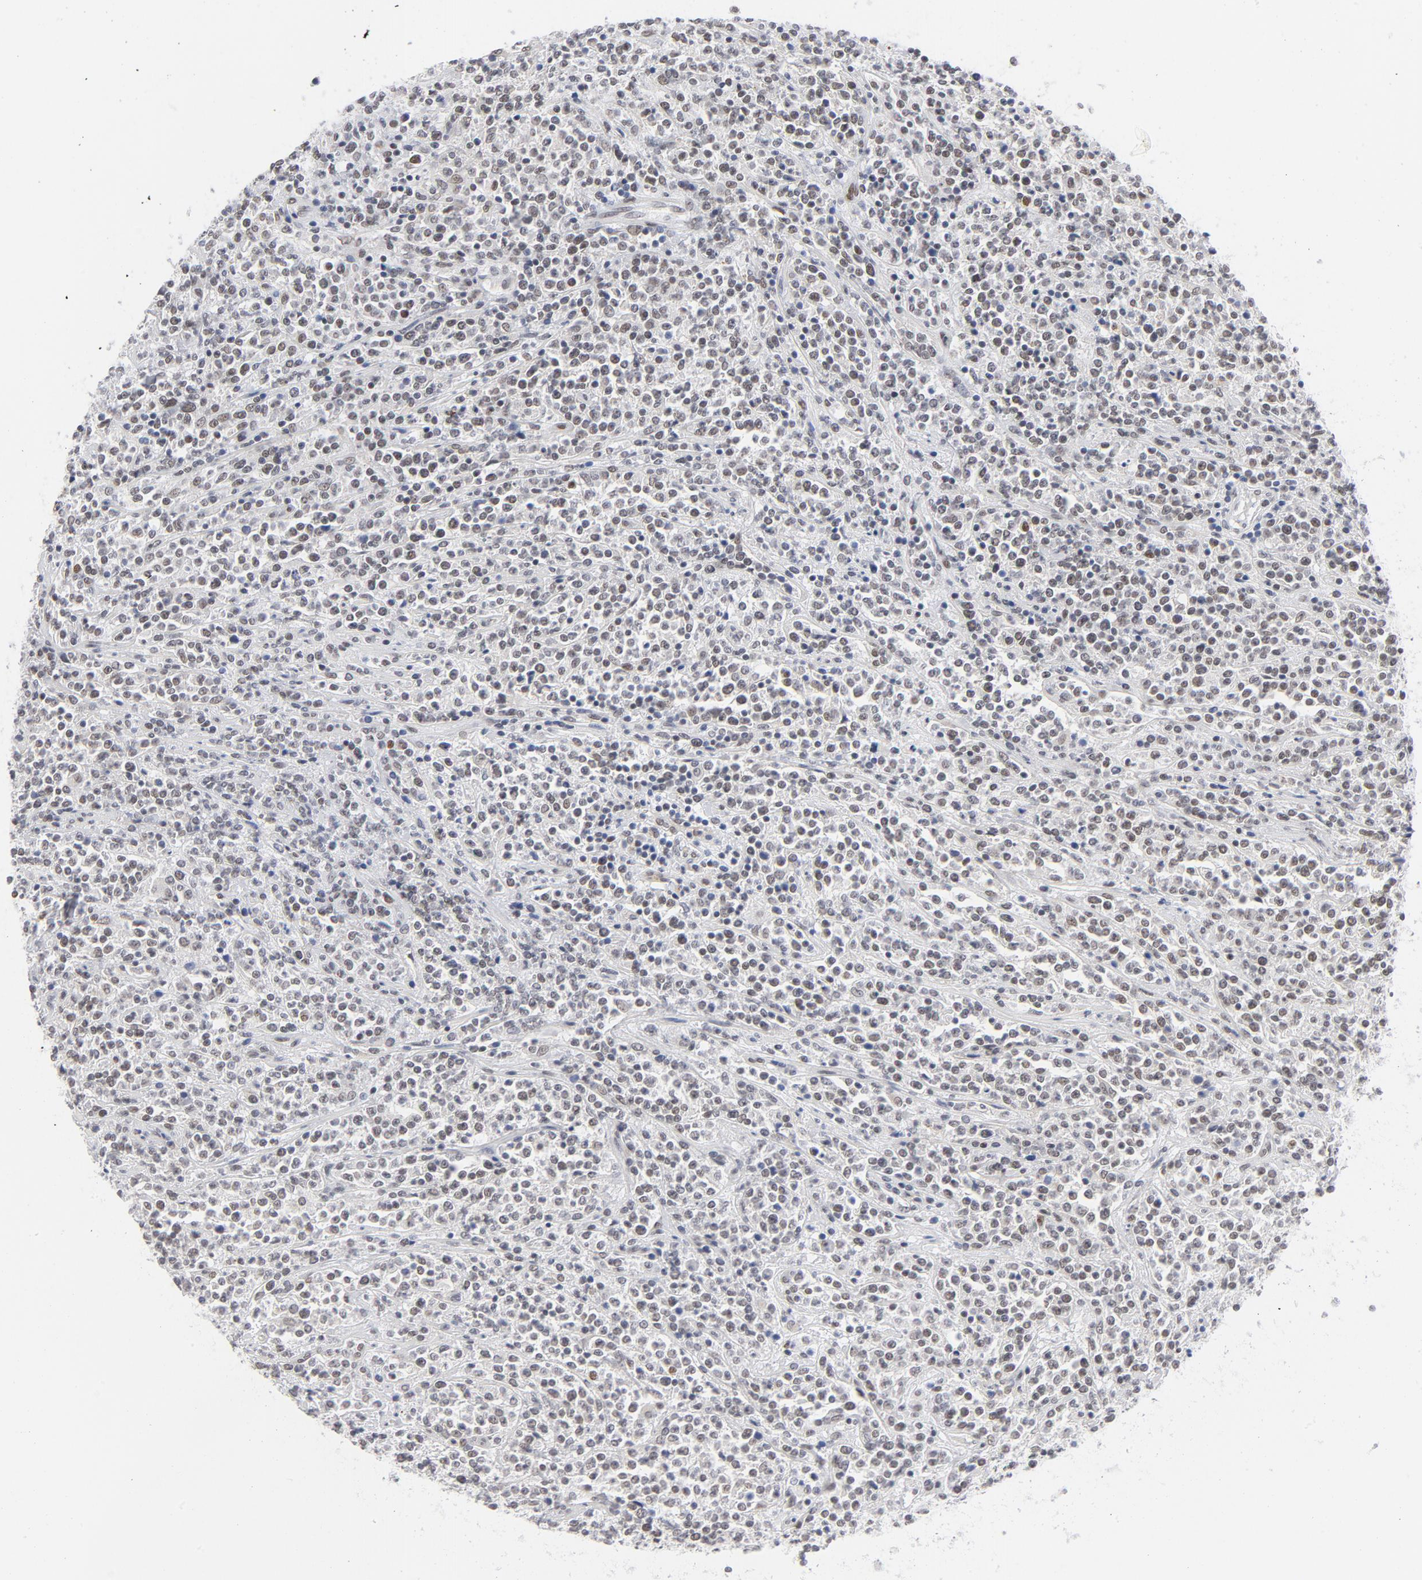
{"staining": {"intensity": "moderate", "quantity": "25%-75%", "location": "nuclear"}, "tissue": "lymphoma", "cell_type": "Tumor cells", "image_type": "cancer", "snomed": [{"axis": "morphology", "description": "Malignant lymphoma, non-Hodgkin's type, High grade"}, {"axis": "topography", "description": "Soft tissue"}], "caption": "This photomicrograph displays malignant lymphoma, non-Hodgkin's type (high-grade) stained with immunohistochemistry (IHC) to label a protein in brown. The nuclear of tumor cells show moderate positivity for the protein. Nuclei are counter-stained blue.", "gene": "BAP1", "patient": {"sex": "male", "age": 18}}